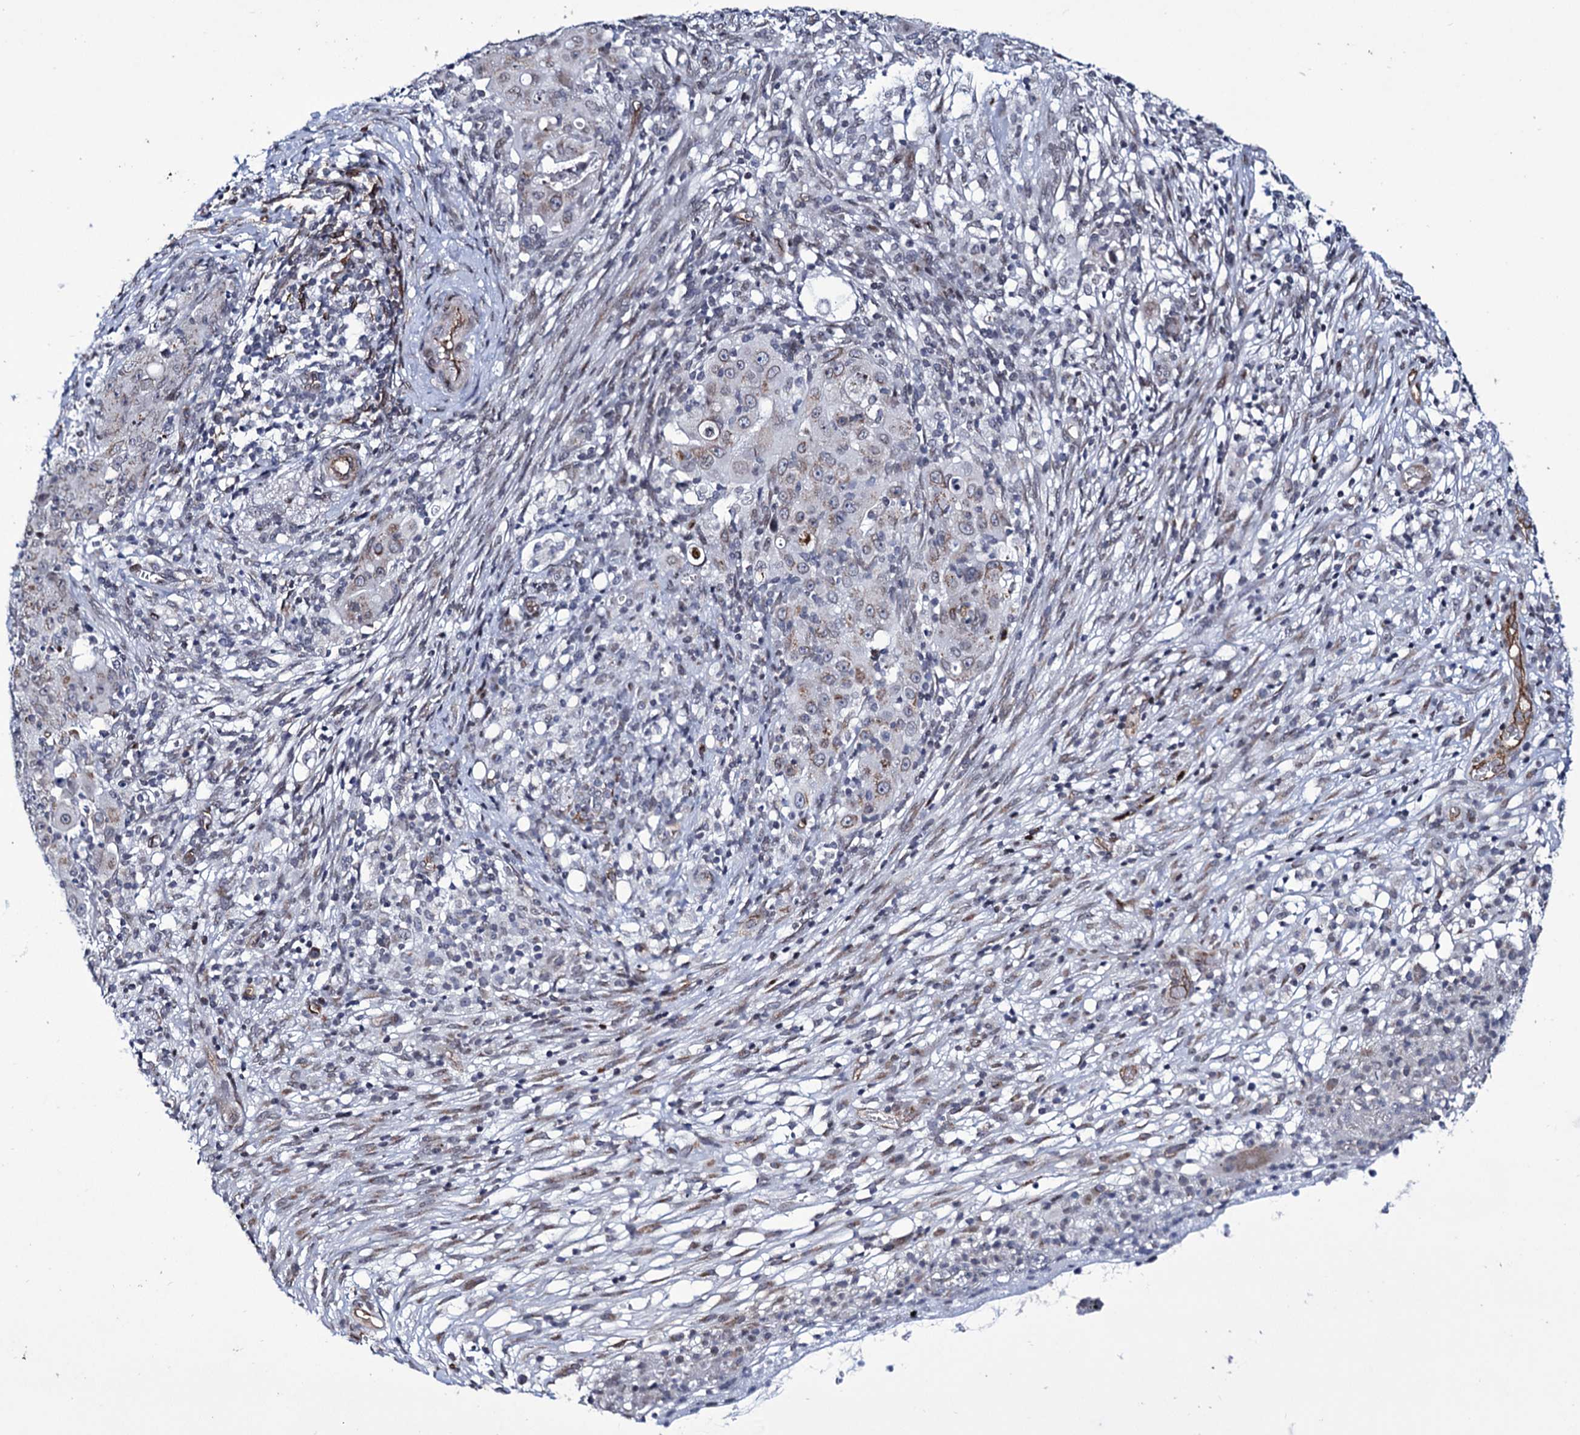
{"staining": {"intensity": "weak", "quantity": "<25%", "location": "cytoplasmic/membranous,nuclear"}, "tissue": "ovarian cancer", "cell_type": "Tumor cells", "image_type": "cancer", "snomed": [{"axis": "morphology", "description": "Carcinoma, endometroid"}, {"axis": "topography", "description": "Ovary"}], "caption": "A high-resolution histopathology image shows IHC staining of endometroid carcinoma (ovarian), which displays no significant positivity in tumor cells.", "gene": "ZC3H12C", "patient": {"sex": "female", "age": 42}}